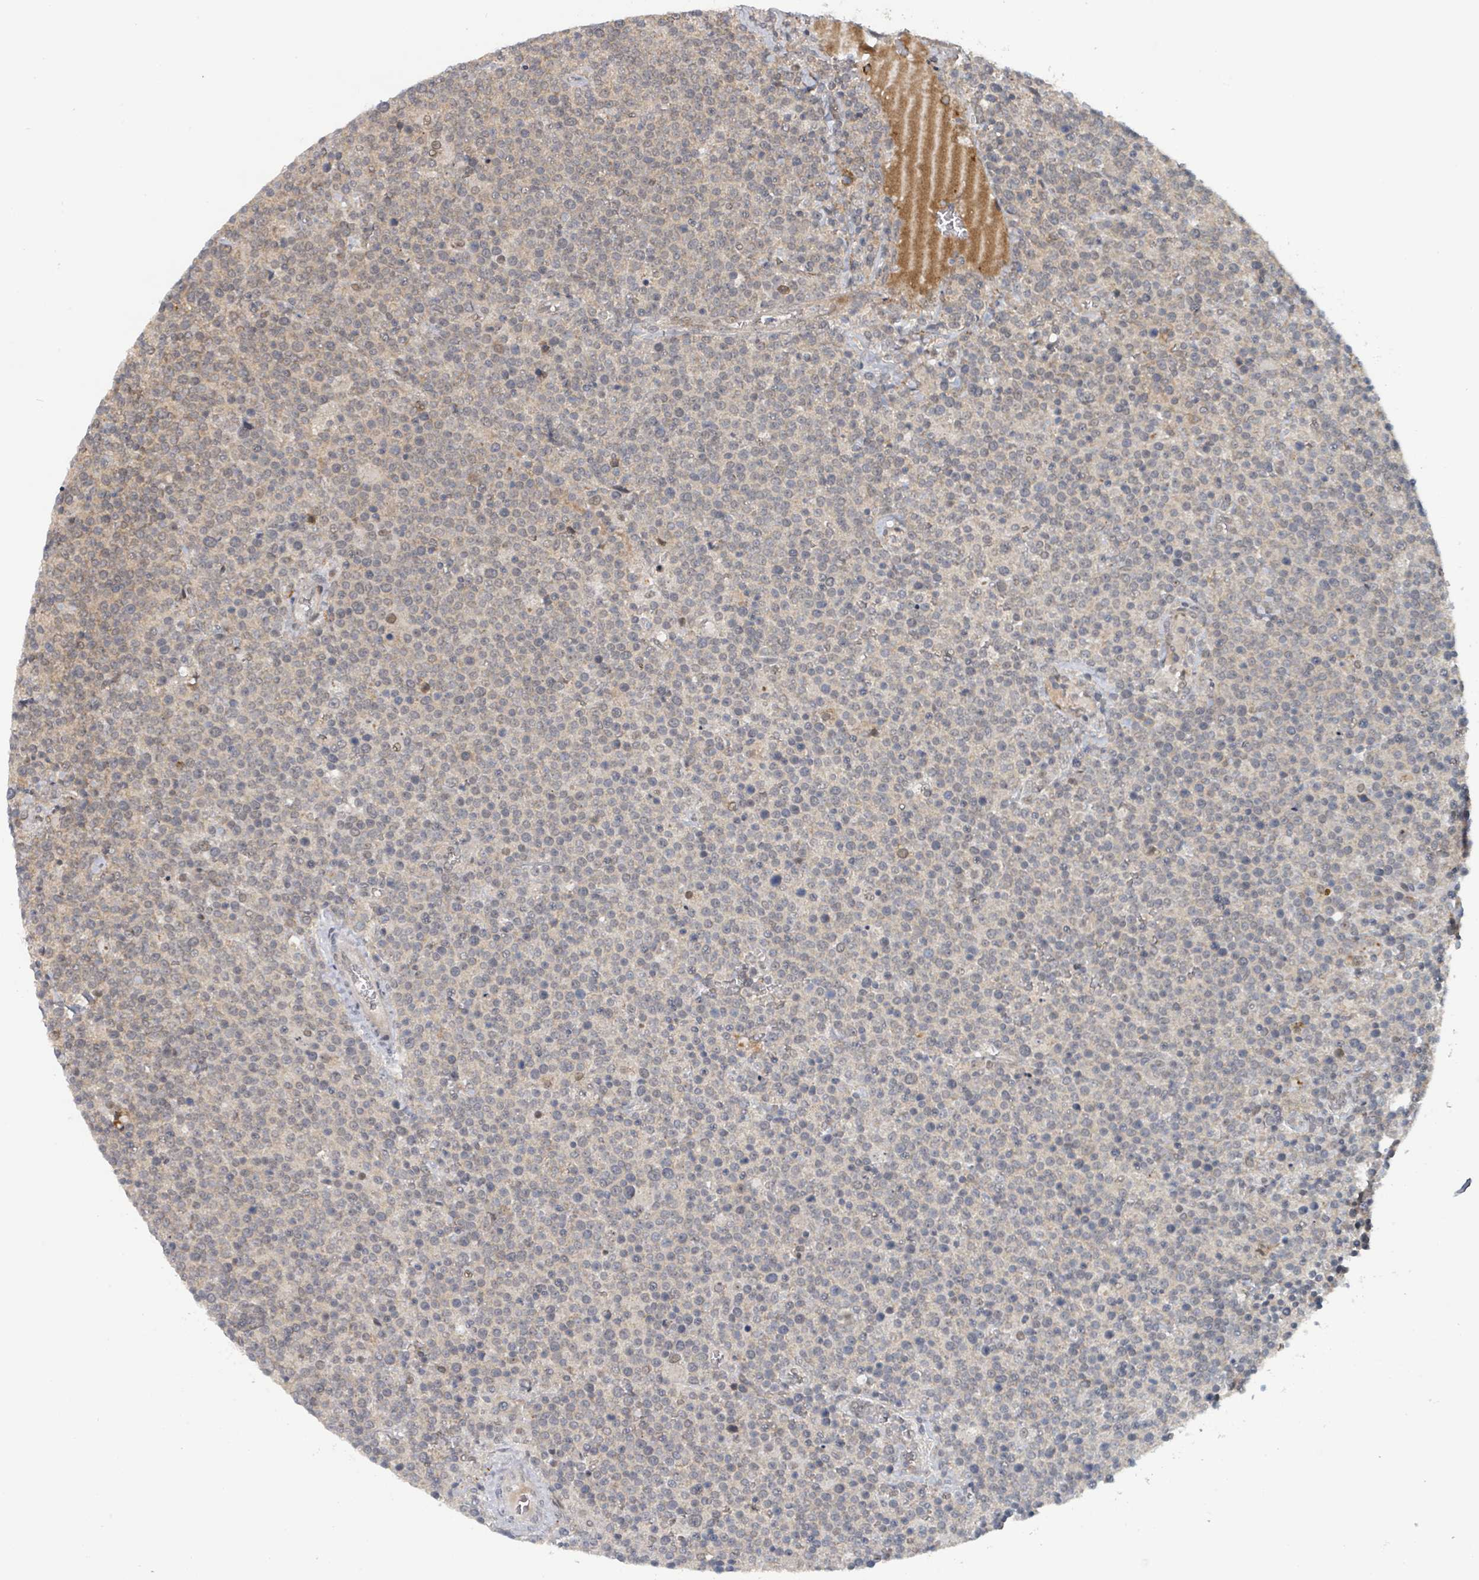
{"staining": {"intensity": "weak", "quantity": "25%-75%", "location": "cytoplasmic/membranous"}, "tissue": "lymphoma", "cell_type": "Tumor cells", "image_type": "cancer", "snomed": [{"axis": "morphology", "description": "Malignant lymphoma, non-Hodgkin's type, High grade"}, {"axis": "topography", "description": "Lymph node"}], "caption": "The histopathology image reveals a brown stain indicating the presence of a protein in the cytoplasmic/membranous of tumor cells in high-grade malignant lymphoma, non-Hodgkin's type.", "gene": "GTF3C1", "patient": {"sex": "male", "age": 61}}